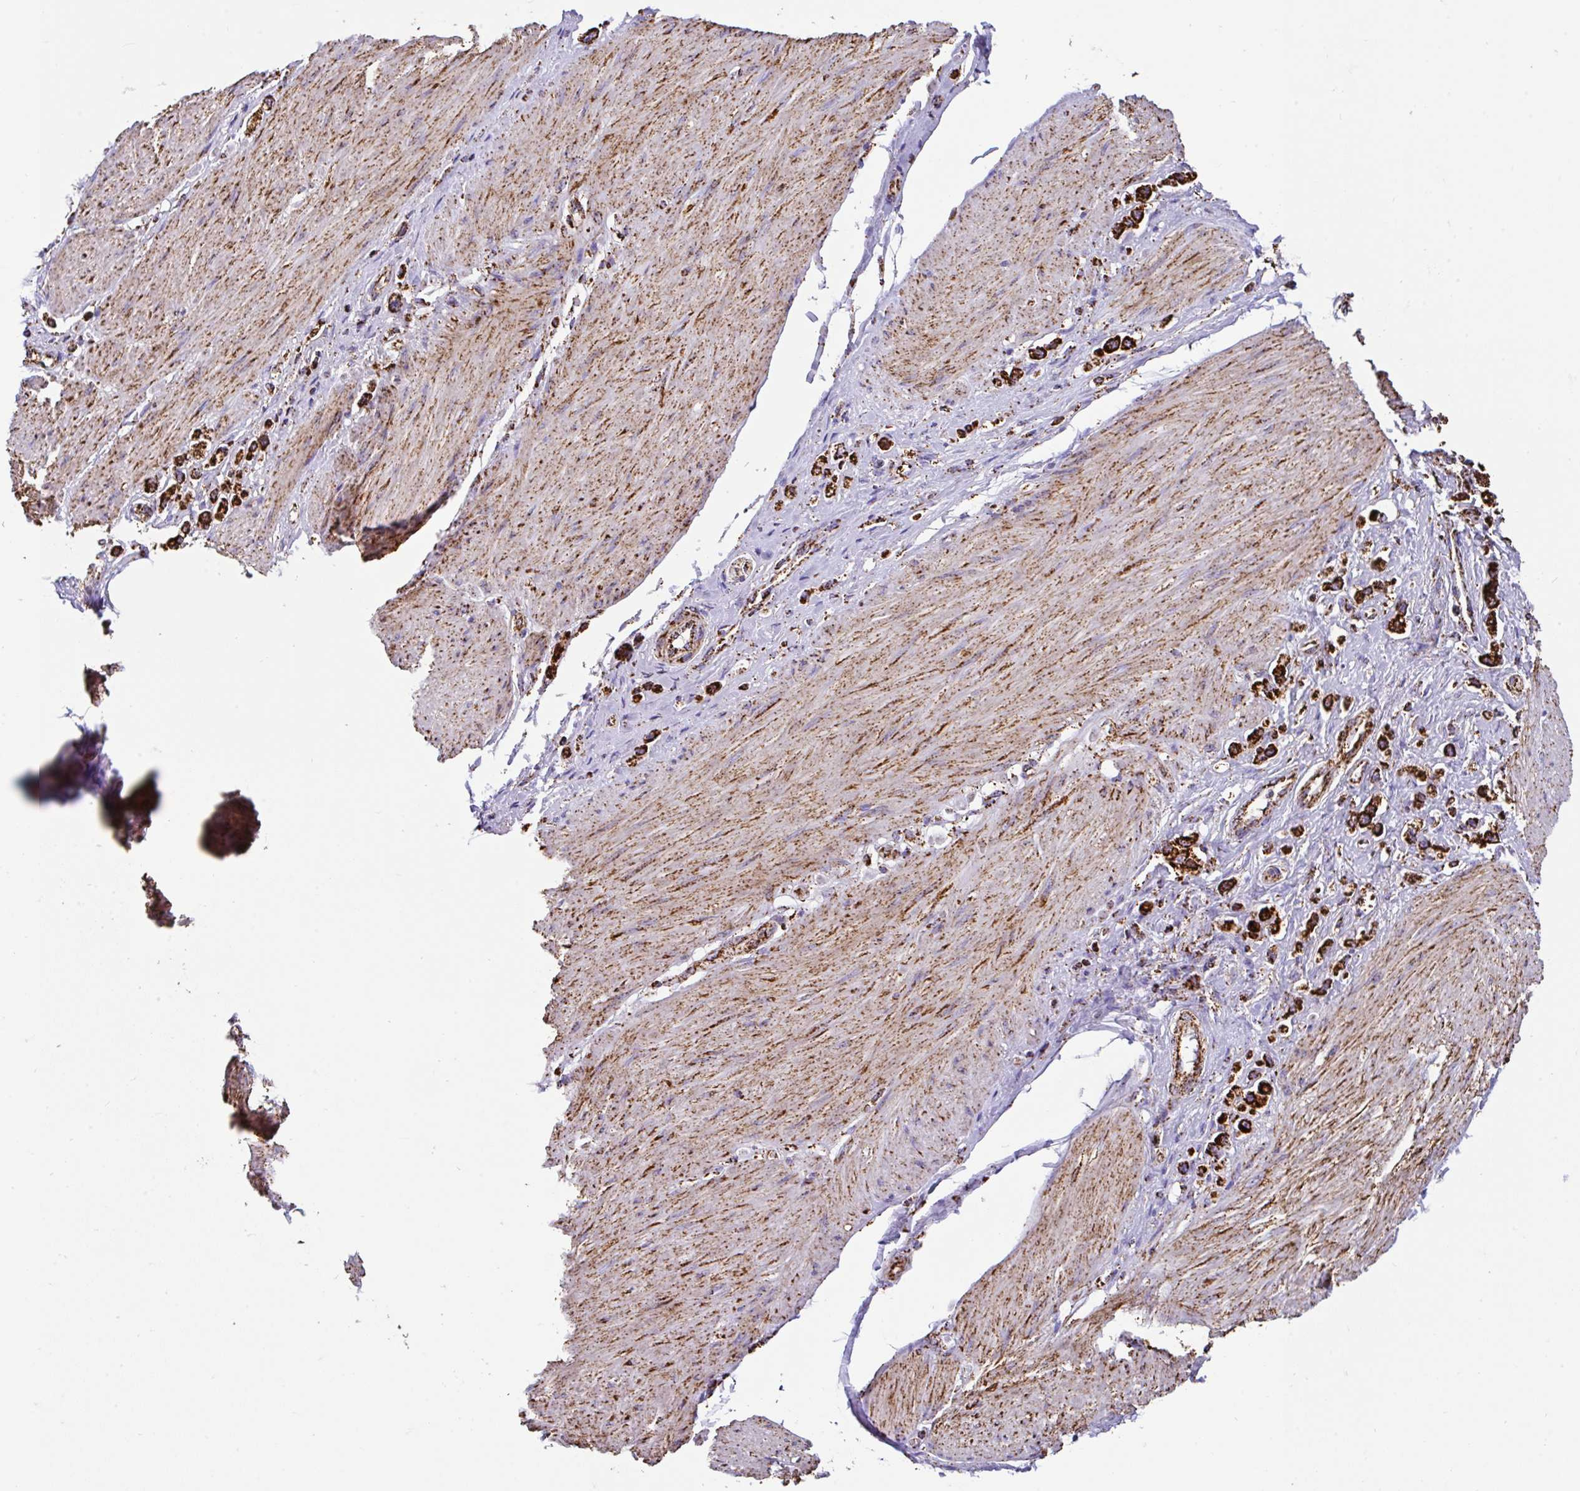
{"staining": {"intensity": "strong", "quantity": ">75%", "location": "cytoplasmic/membranous"}, "tissue": "stomach cancer", "cell_type": "Tumor cells", "image_type": "cancer", "snomed": [{"axis": "morphology", "description": "Adenocarcinoma, NOS"}, {"axis": "topography", "description": "Stomach"}], "caption": "This histopathology image displays immunohistochemistry staining of stomach cancer (adenocarcinoma), with high strong cytoplasmic/membranous positivity in about >75% of tumor cells.", "gene": "ANKRD33B", "patient": {"sex": "female", "age": 65}}